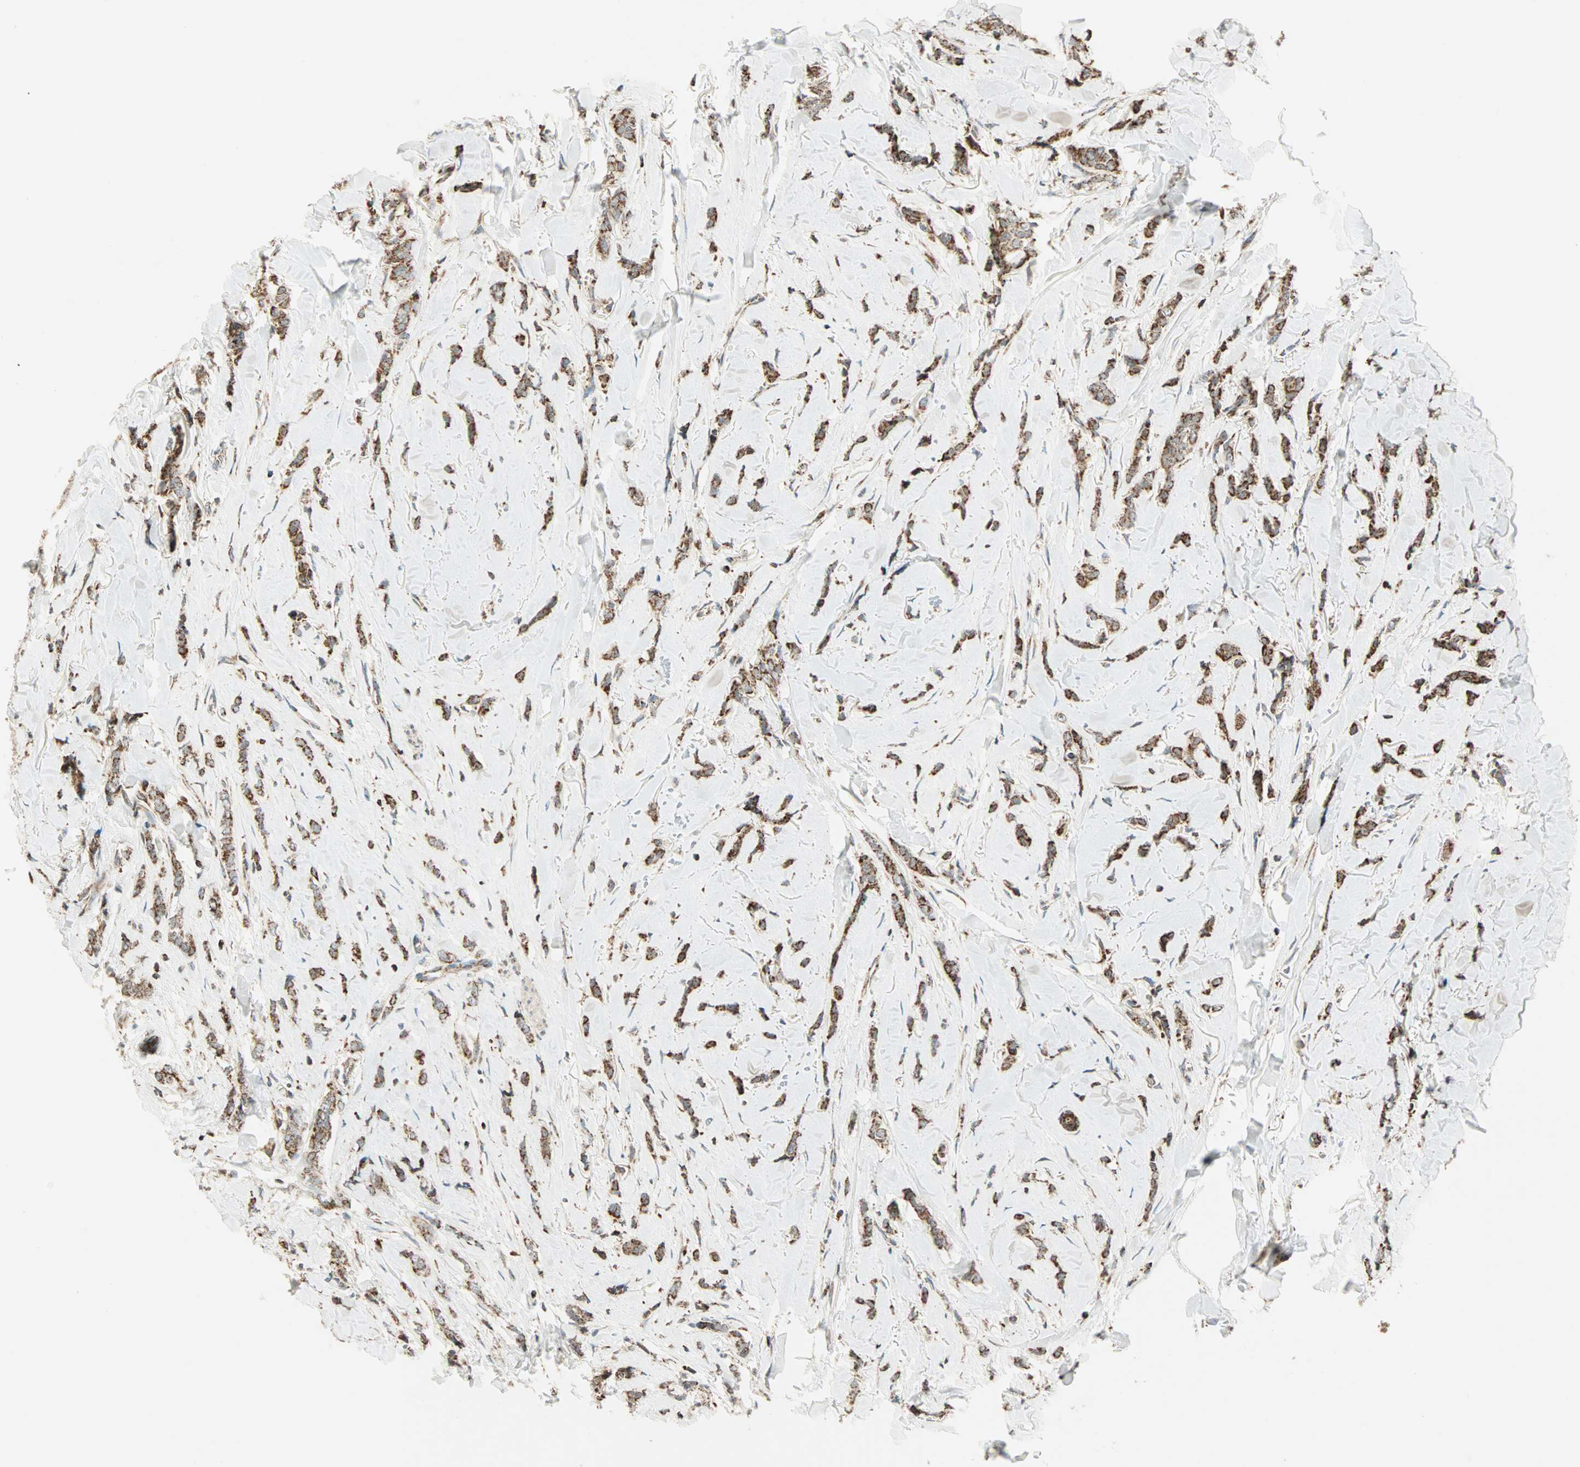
{"staining": {"intensity": "moderate", "quantity": ">75%", "location": "cytoplasmic/membranous"}, "tissue": "breast cancer", "cell_type": "Tumor cells", "image_type": "cancer", "snomed": [{"axis": "morphology", "description": "Lobular carcinoma"}, {"axis": "topography", "description": "Skin"}, {"axis": "topography", "description": "Breast"}], "caption": "Lobular carcinoma (breast) stained for a protein (brown) exhibits moderate cytoplasmic/membranous positive positivity in about >75% of tumor cells.", "gene": "SPRY4", "patient": {"sex": "female", "age": 46}}